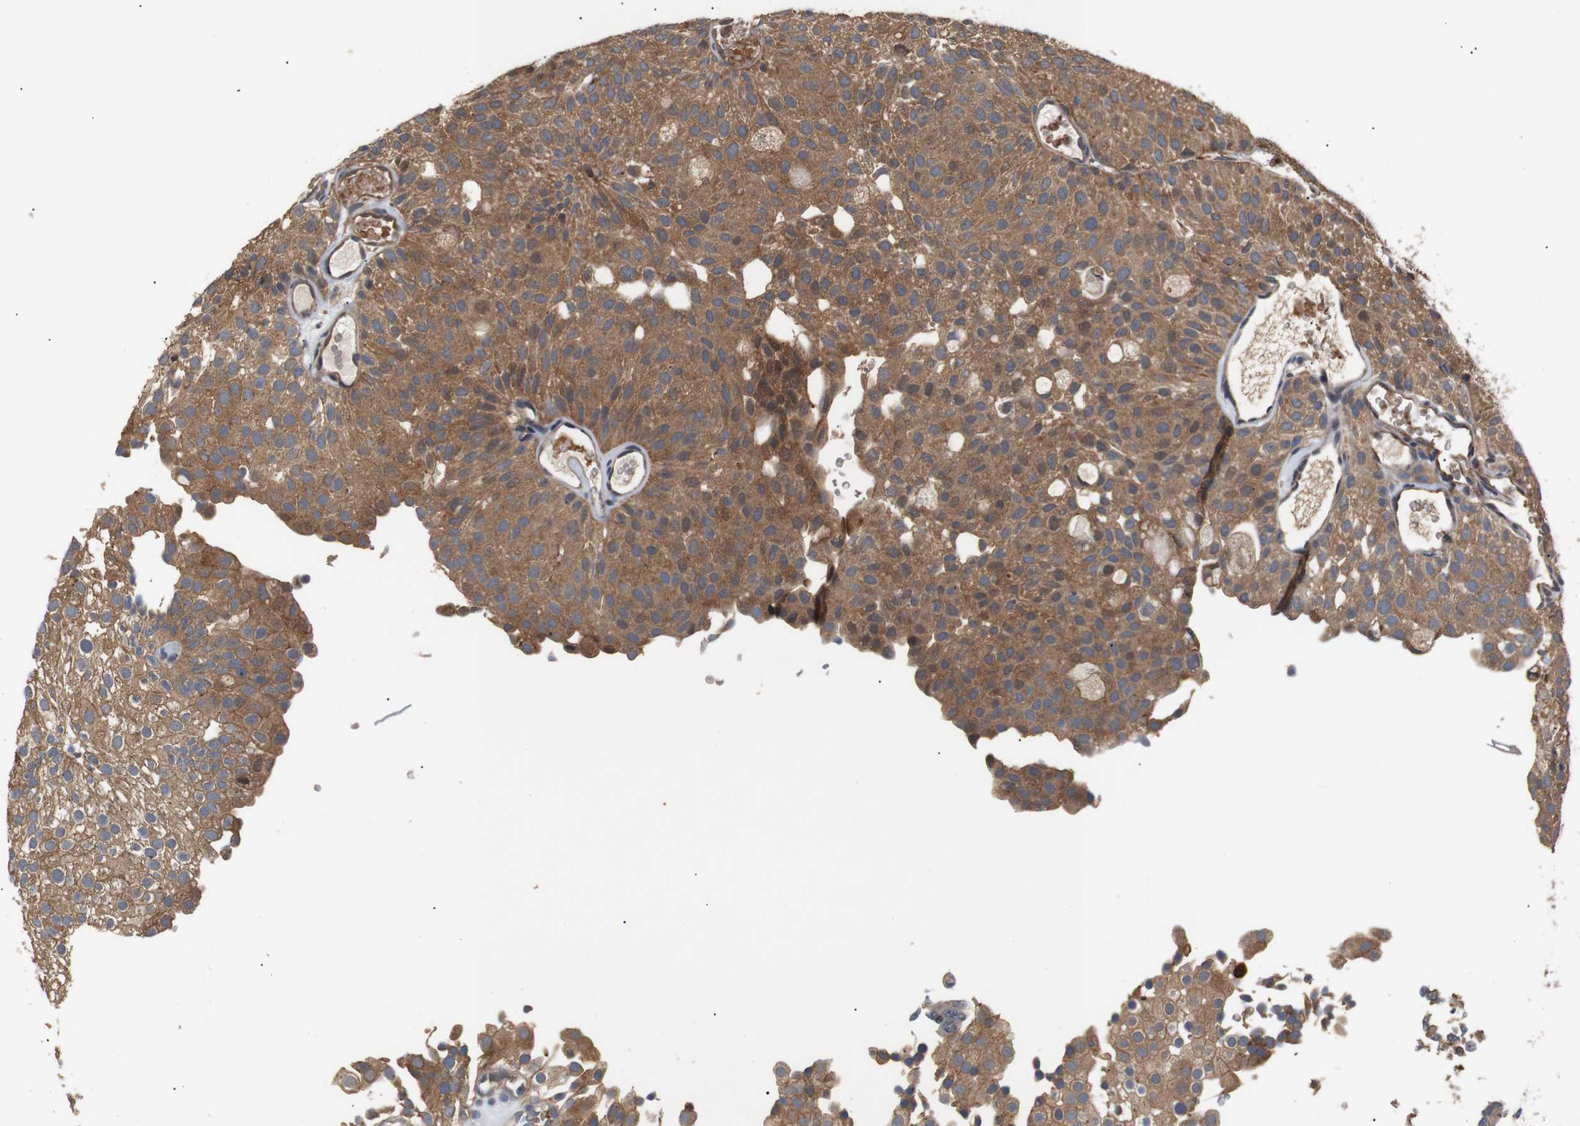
{"staining": {"intensity": "strong", "quantity": ">75%", "location": "cytoplasmic/membranous"}, "tissue": "urothelial cancer", "cell_type": "Tumor cells", "image_type": "cancer", "snomed": [{"axis": "morphology", "description": "Urothelial carcinoma, Low grade"}, {"axis": "topography", "description": "Urinary bladder"}], "caption": "Strong cytoplasmic/membranous protein expression is appreciated in approximately >75% of tumor cells in urothelial carcinoma (low-grade).", "gene": "DDR1", "patient": {"sex": "male", "age": 78}}